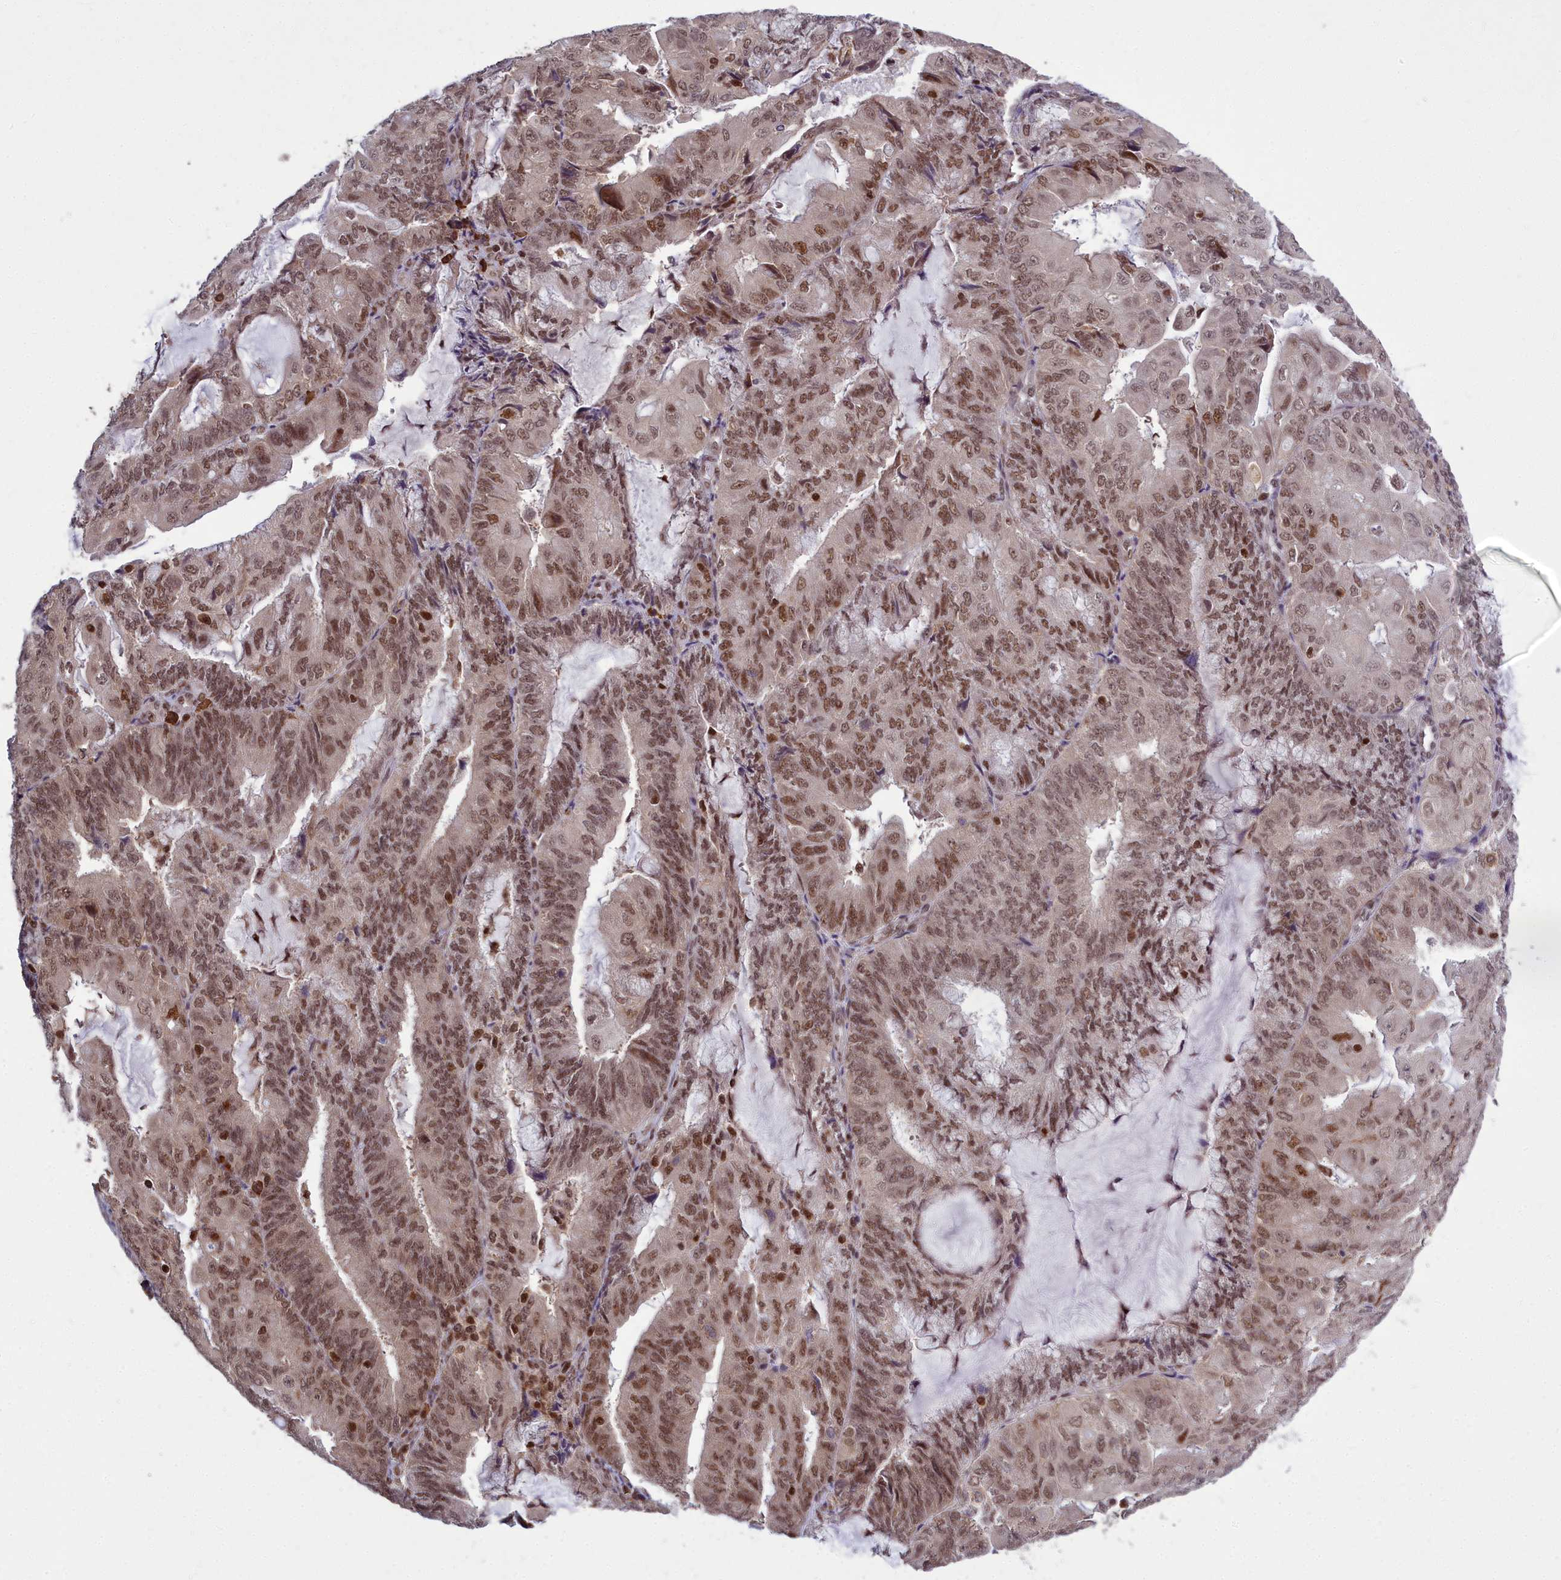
{"staining": {"intensity": "moderate", "quantity": ">75%", "location": "nuclear"}, "tissue": "endometrial cancer", "cell_type": "Tumor cells", "image_type": "cancer", "snomed": [{"axis": "morphology", "description": "Adenocarcinoma, NOS"}, {"axis": "topography", "description": "Endometrium"}], "caption": "Moderate nuclear expression for a protein is seen in approximately >75% of tumor cells of adenocarcinoma (endometrial) using IHC.", "gene": "GMEB1", "patient": {"sex": "female", "age": 81}}